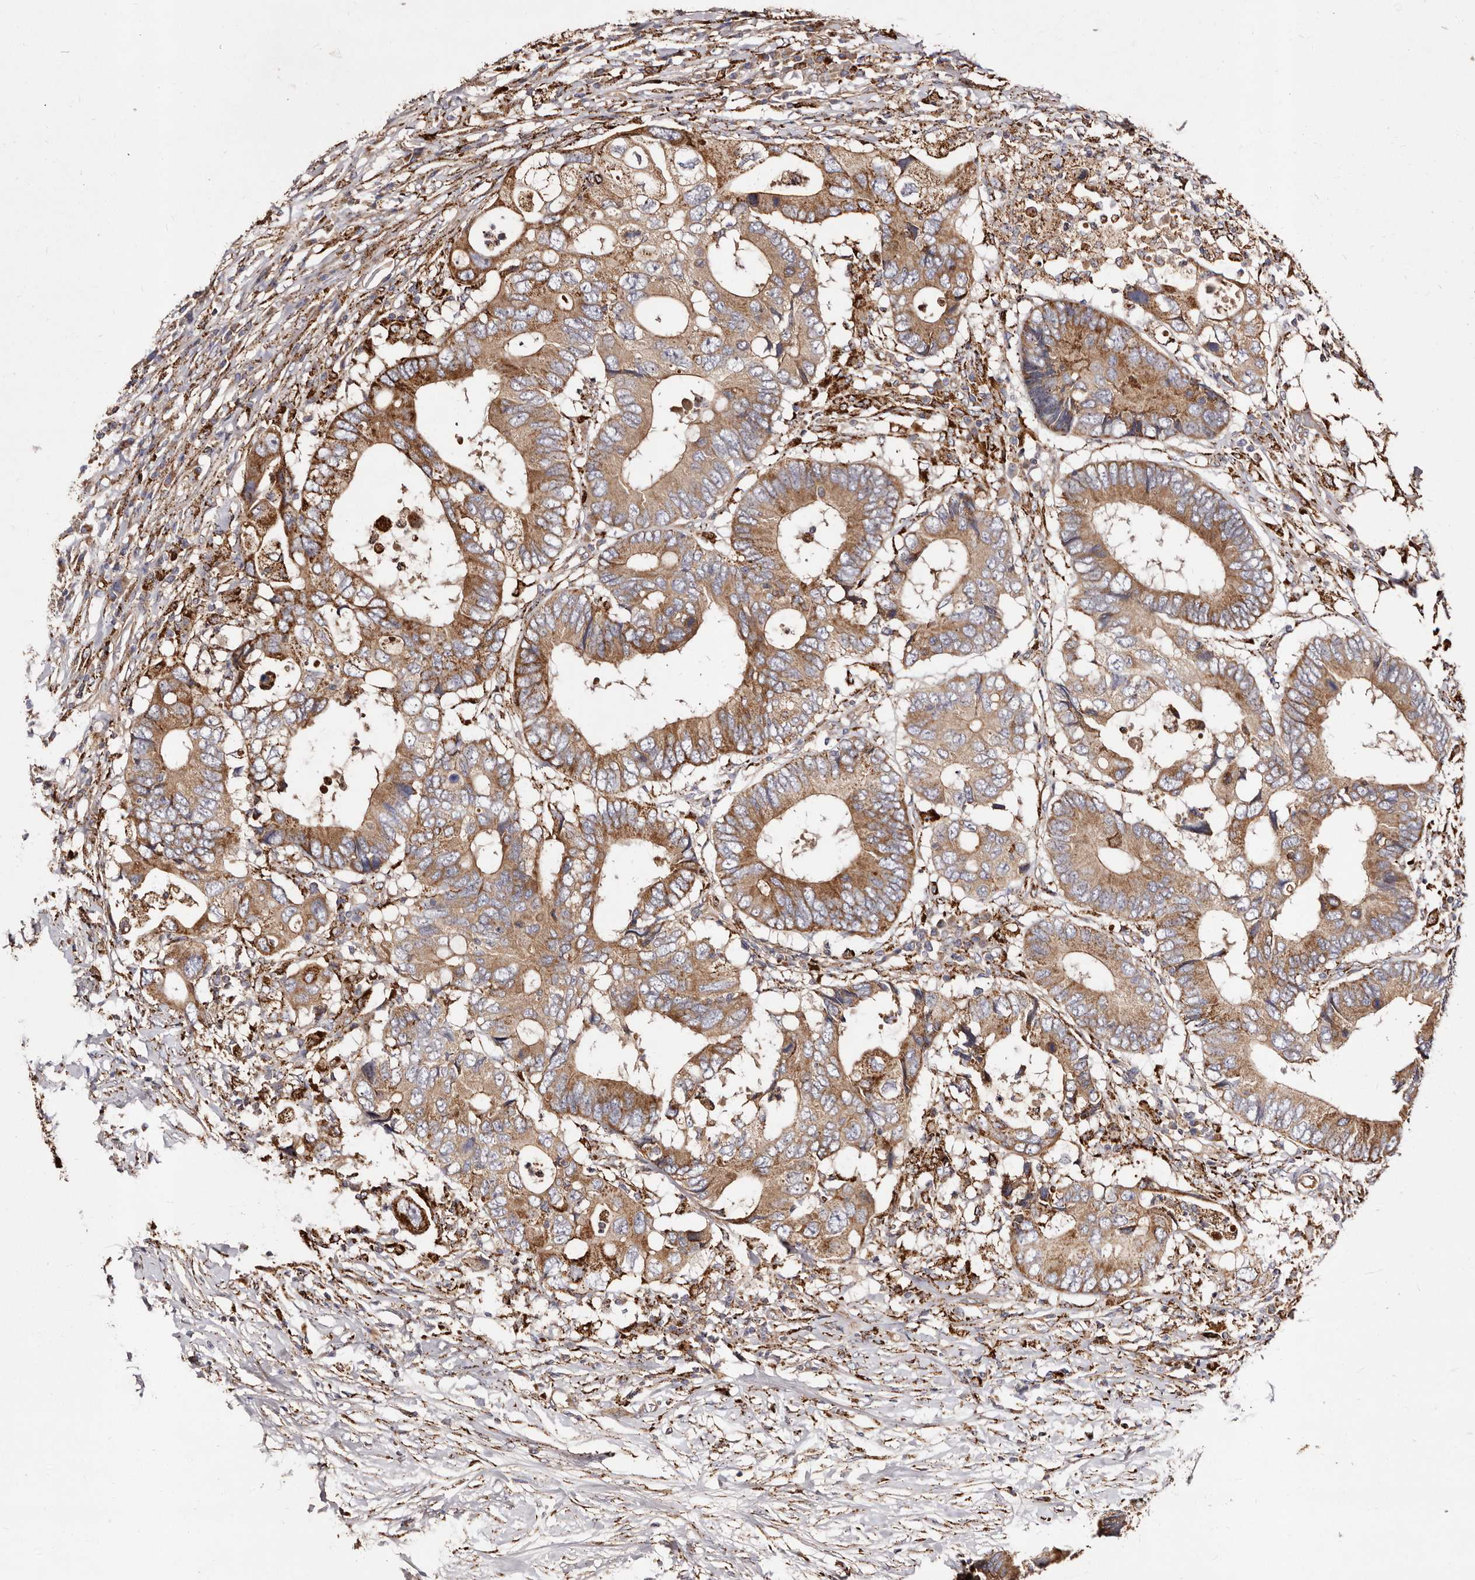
{"staining": {"intensity": "moderate", "quantity": ">75%", "location": "cytoplasmic/membranous"}, "tissue": "colorectal cancer", "cell_type": "Tumor cells", "image_type": "cancer", "snomed": [{"axis": "morphology", "description": "Adenocarcinoma, NOS"}, {"axis": "topography", "description": "Colon"}], "caption": "A brown stain labels moderate cytoplasmic/membranous staining of a protein in human colorectal adenocarcinoma tumor cells.", "gene": "LUZP1", "patient": {"sex": "male", "age": 71}}